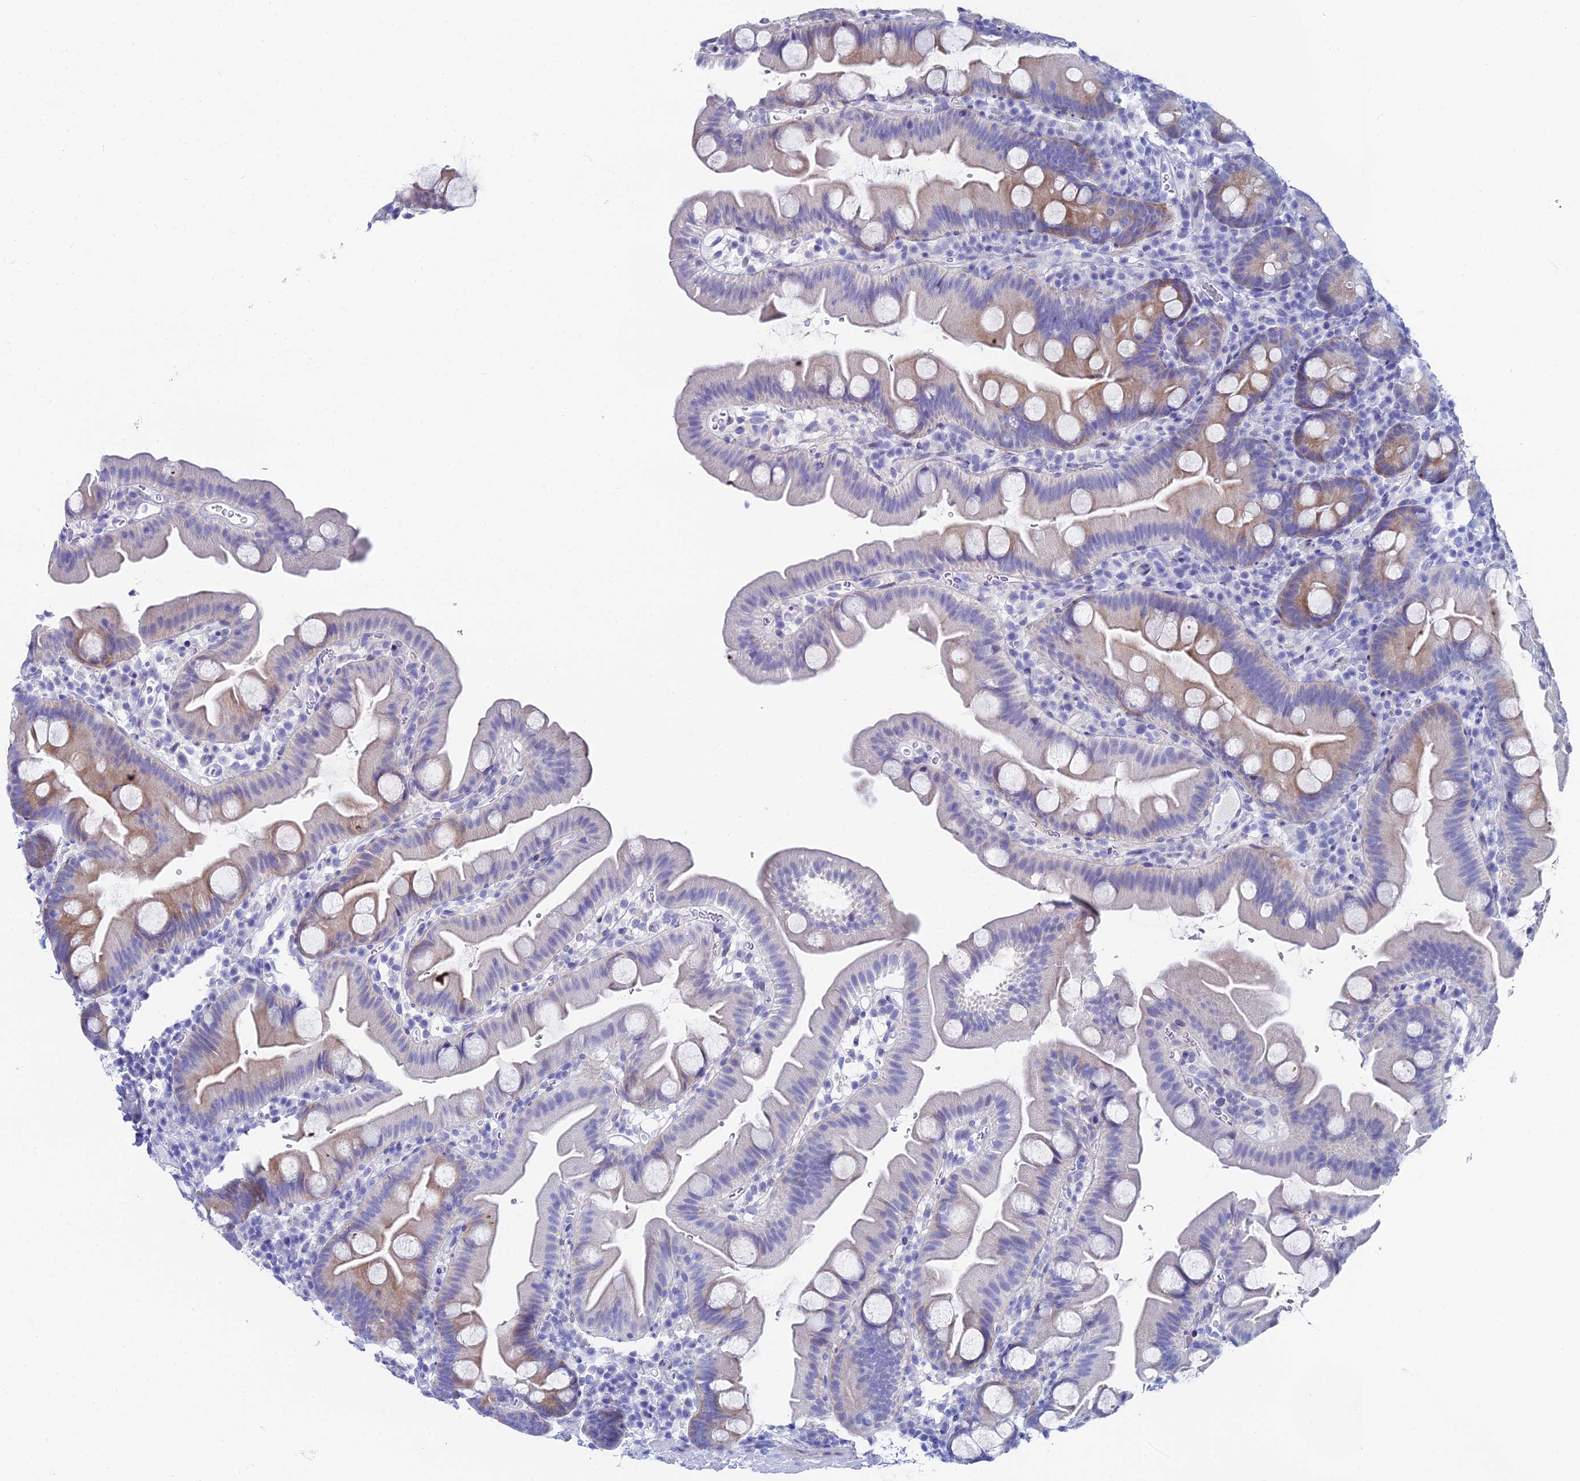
{"staining": {"intensity": "moderate", "quantity": "<25%", "location": "cytoplasmic/membranous"}, "tissue": "small intestine", "cell_type": "Glandular cells", "image_type": "normal", "snomed": [{"axis": "morphology", "description": "Normal tissue, NOS"}, {"axis": "topography", "description": "Small intestine"}], "caption": "Moderate cytoplasmic/membranous protein positivity is present in about <25% of glandular cells in small intestine. (DAB IHC with brightfield microscopy, high magnification).", "gene": "HSPA1L", "patient": {"sex": "female", "age": 68}}